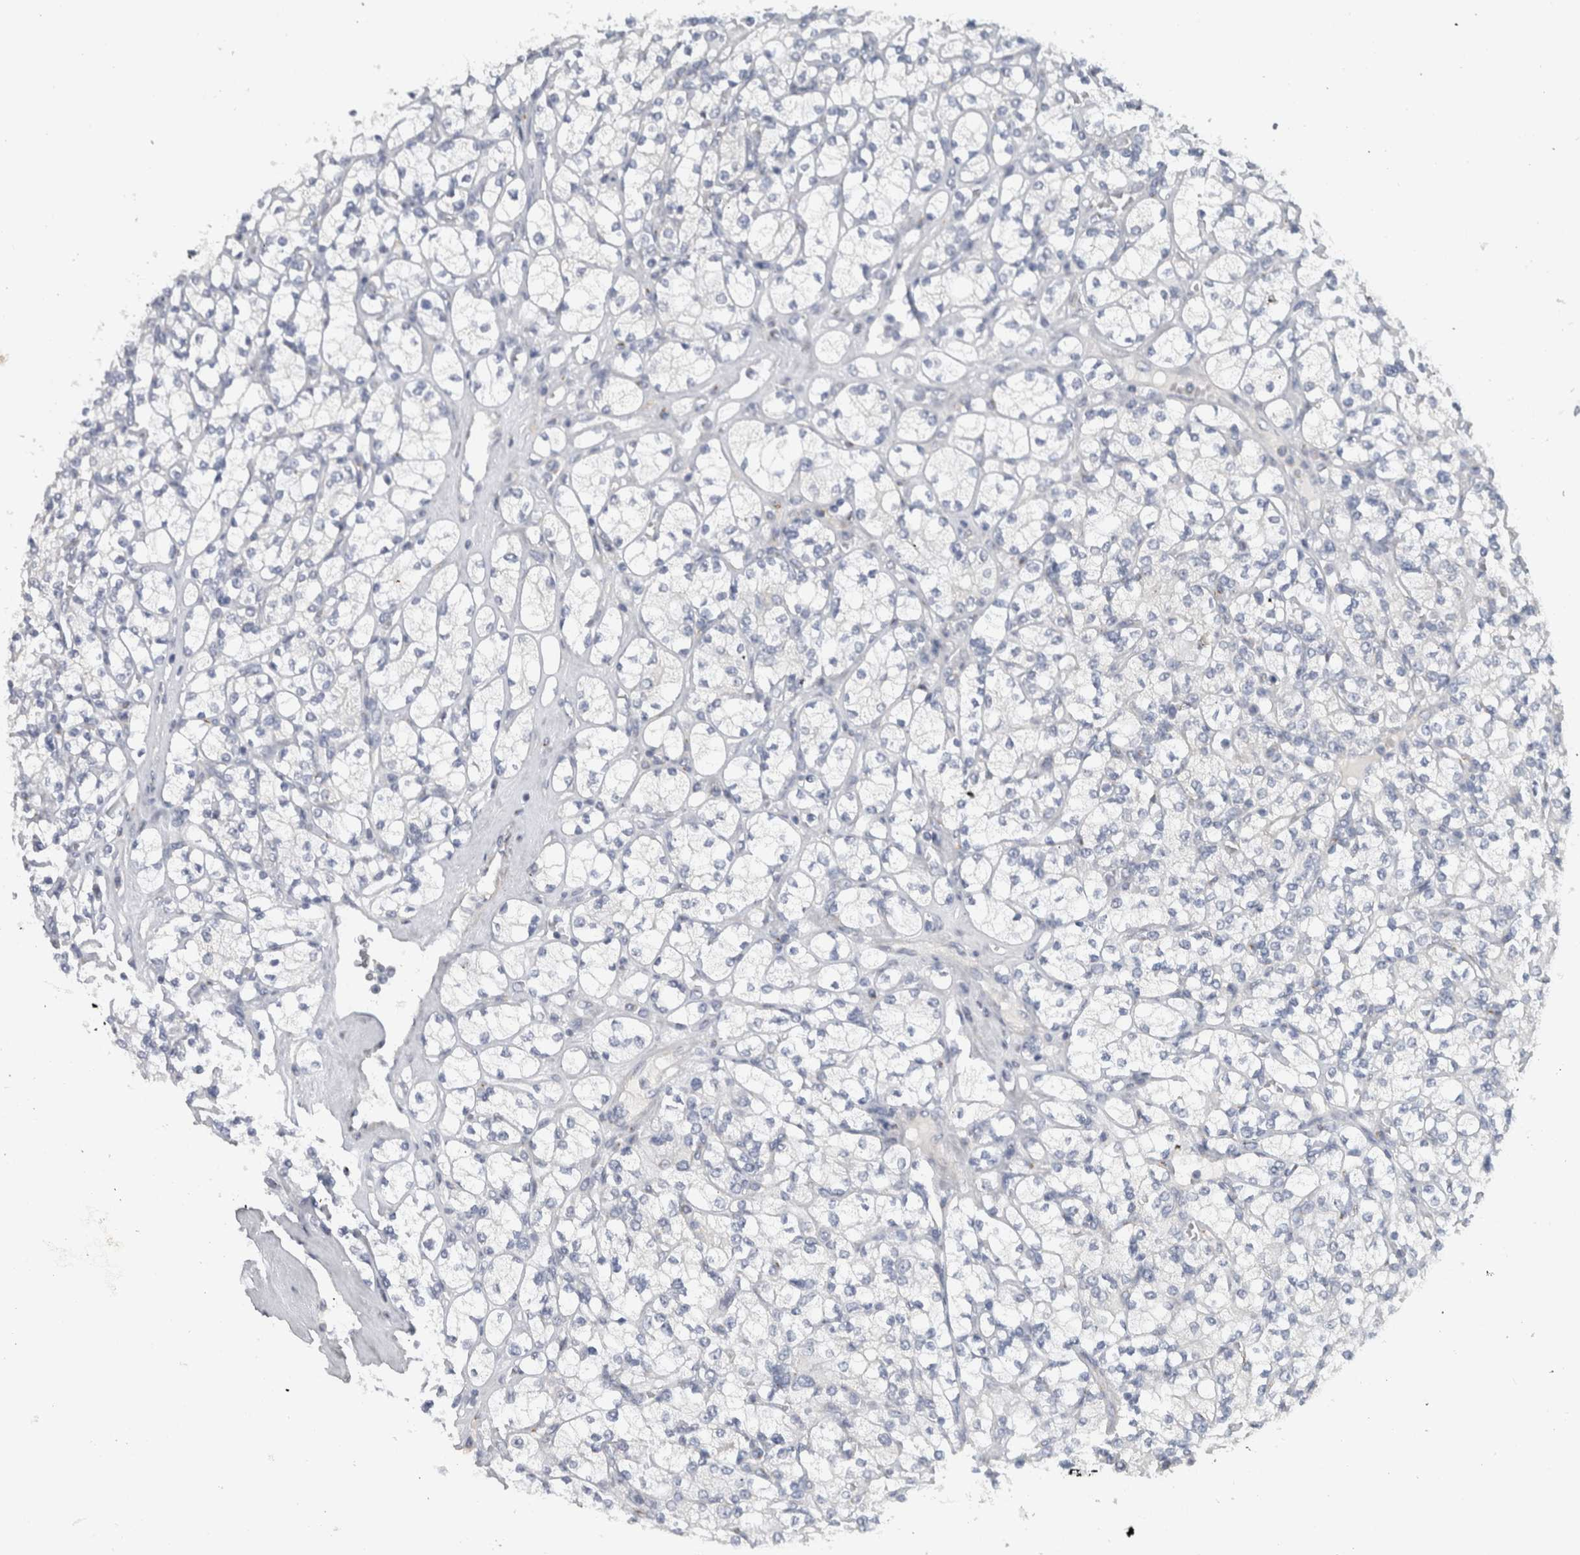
{"staining": {"intensity": "negative", "quantity": "none", "location": "none"}, "tissue": "renal cancer", "cell_type": "Tumor cells", "image_type": "cancer", "snomed": [{"axis": "morphology", "description": "Adenocarcinoma, NOS"}, {"axis": "topography", "description": "Kidney"}], "caption": "Tumor cells are negative for brown protein staining in adenocarcinoma (renal).", "gene": "MGAT1", "patient": {"sex": "male", "age": 77}}